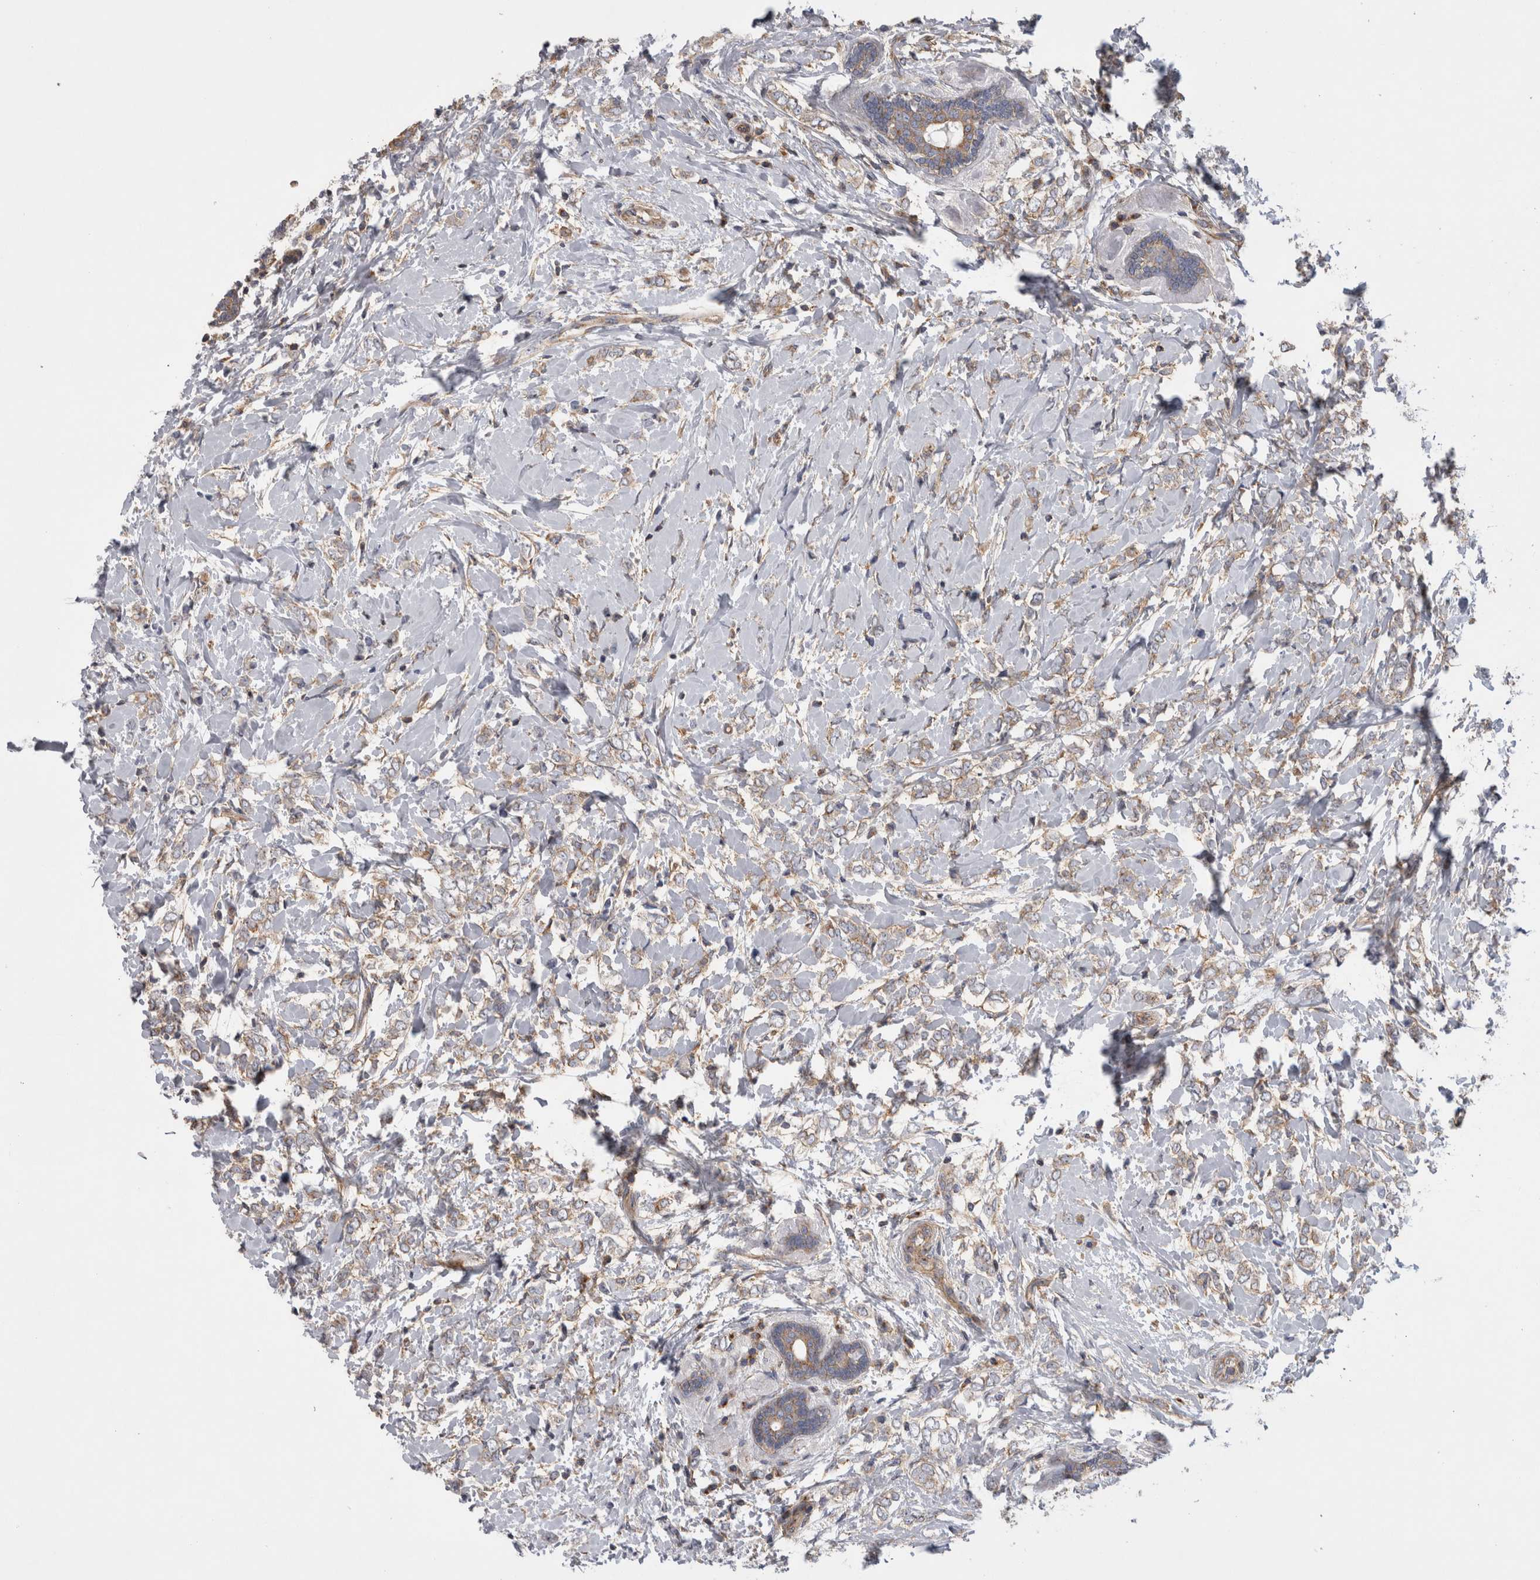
{"staining": {"intensity": "weak", "quantity": "25%-75%", "location": "cytoplasmic/membranous"}, "tissue": "breast cancer", "cell_type": "Tumor cells", "image_type": "cancer", "snomed": [{"axis": "morphology", "description": "Normal tissue, NOS"}, {"axis": "morphology", "description": "Lobular carcinoma"}, {"axis": "topography", "description": "Breast"}], "caption": "DAB immunohistochemical staining of breast cancer (lobular carcinoma) exhibits weak cytoplasmic/membranous protein positivity in approximately 25%-75% of tumor cells. (DAB IHC, brown staining for protein, blue staining for nuclei).", "gene": "ATXN3", "patient": {"sex": "female", "age": 47}}